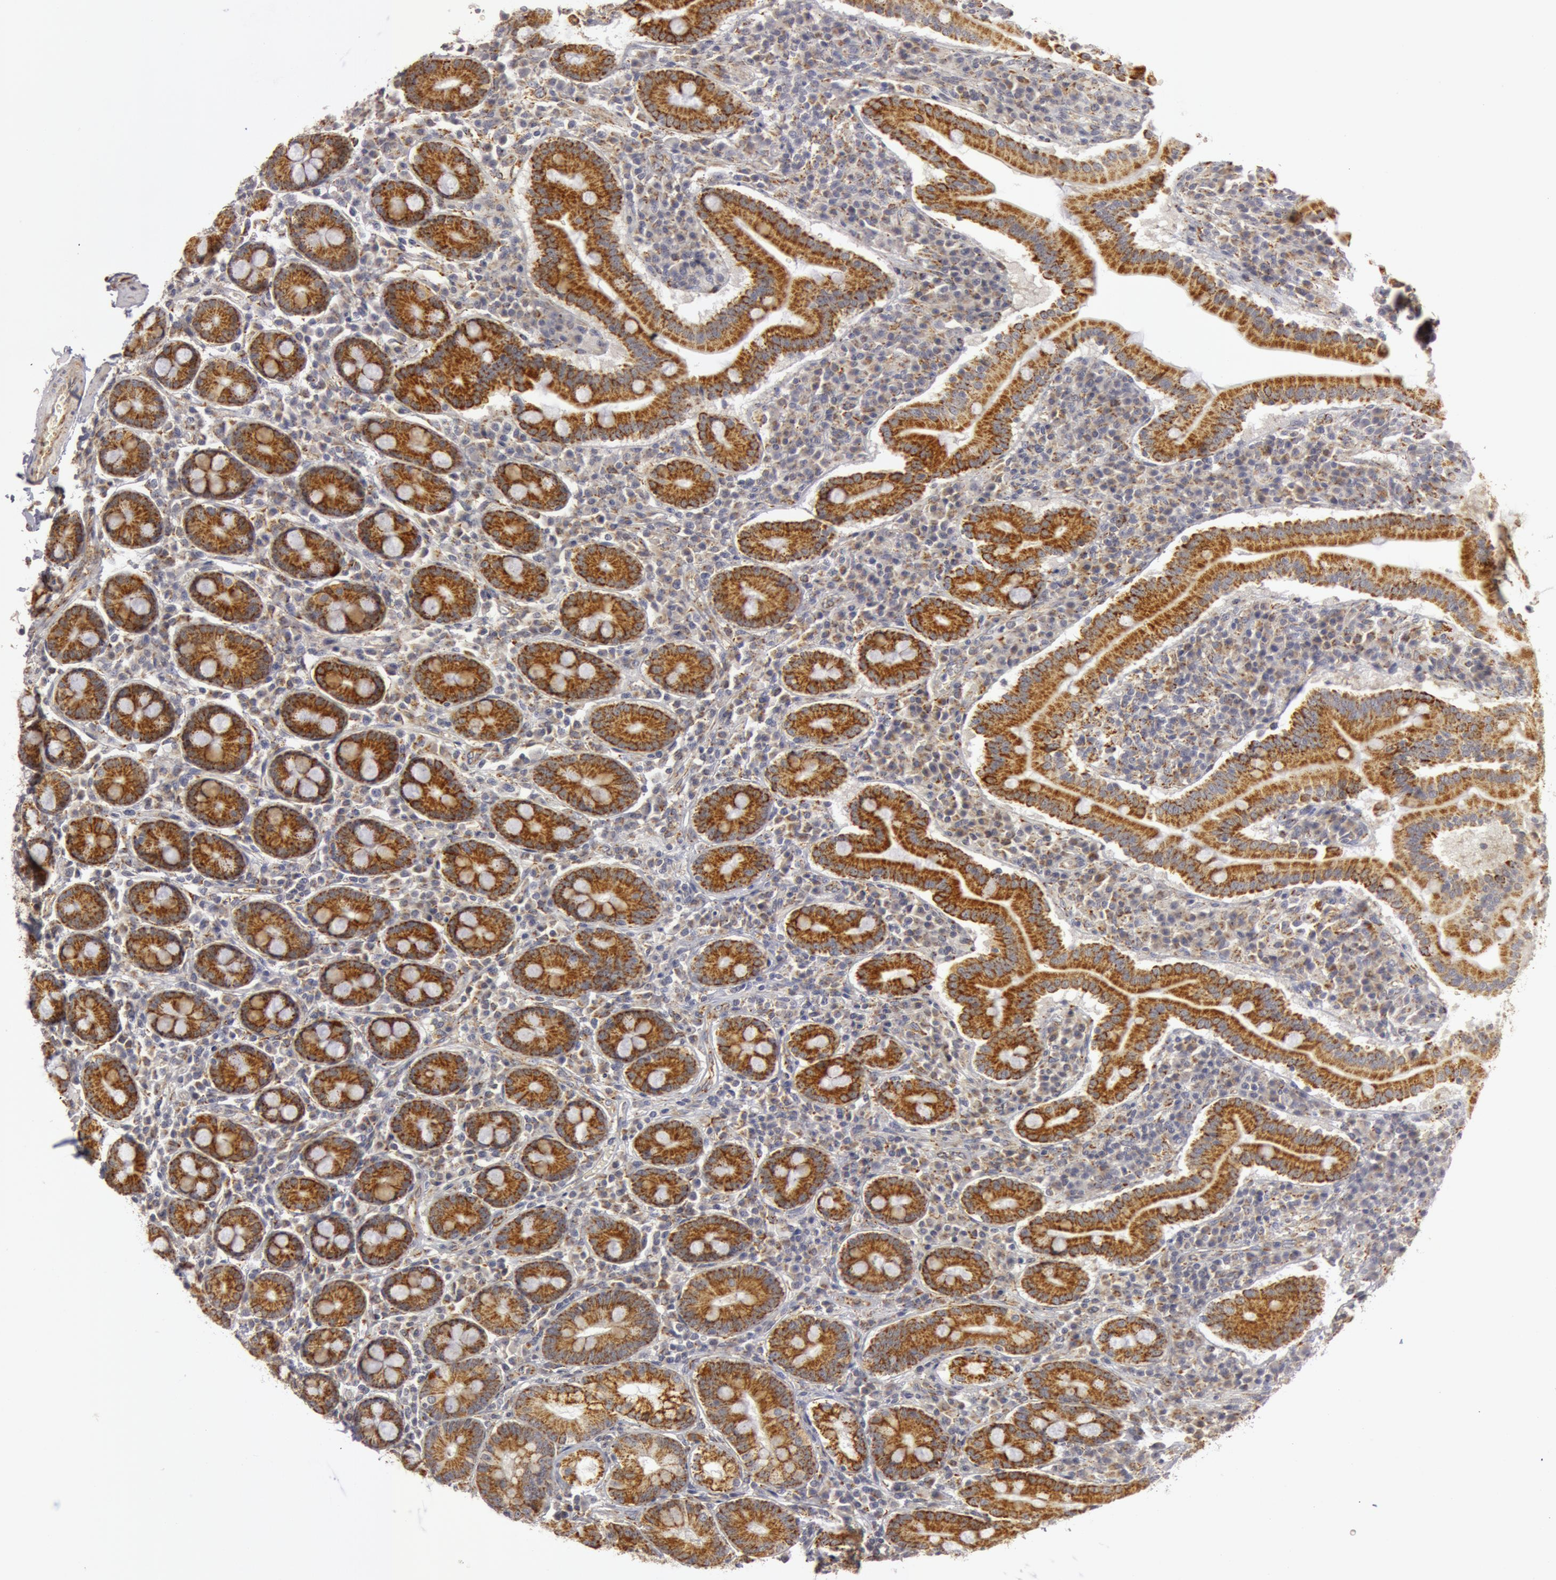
{"staining": {"intensity": "strong", "quantity": ">75%", "location": "cytoplasmic/membranous"}, "tissue": "duodenum", "cell_type": "Glandular cells", "image_type": "normal", "snomed": [{"axis": "morphology", "description": "Normal tissue, NOS"}, {"axis": "topography", "description": "Duodenum"}], "caption": "A brown stain shows strong cytoplasmic/membranous positivity of a protein in glandular cells of benign human duodenum.", "gene": "C7", "patient": {"sex": "male", "age": 50}}